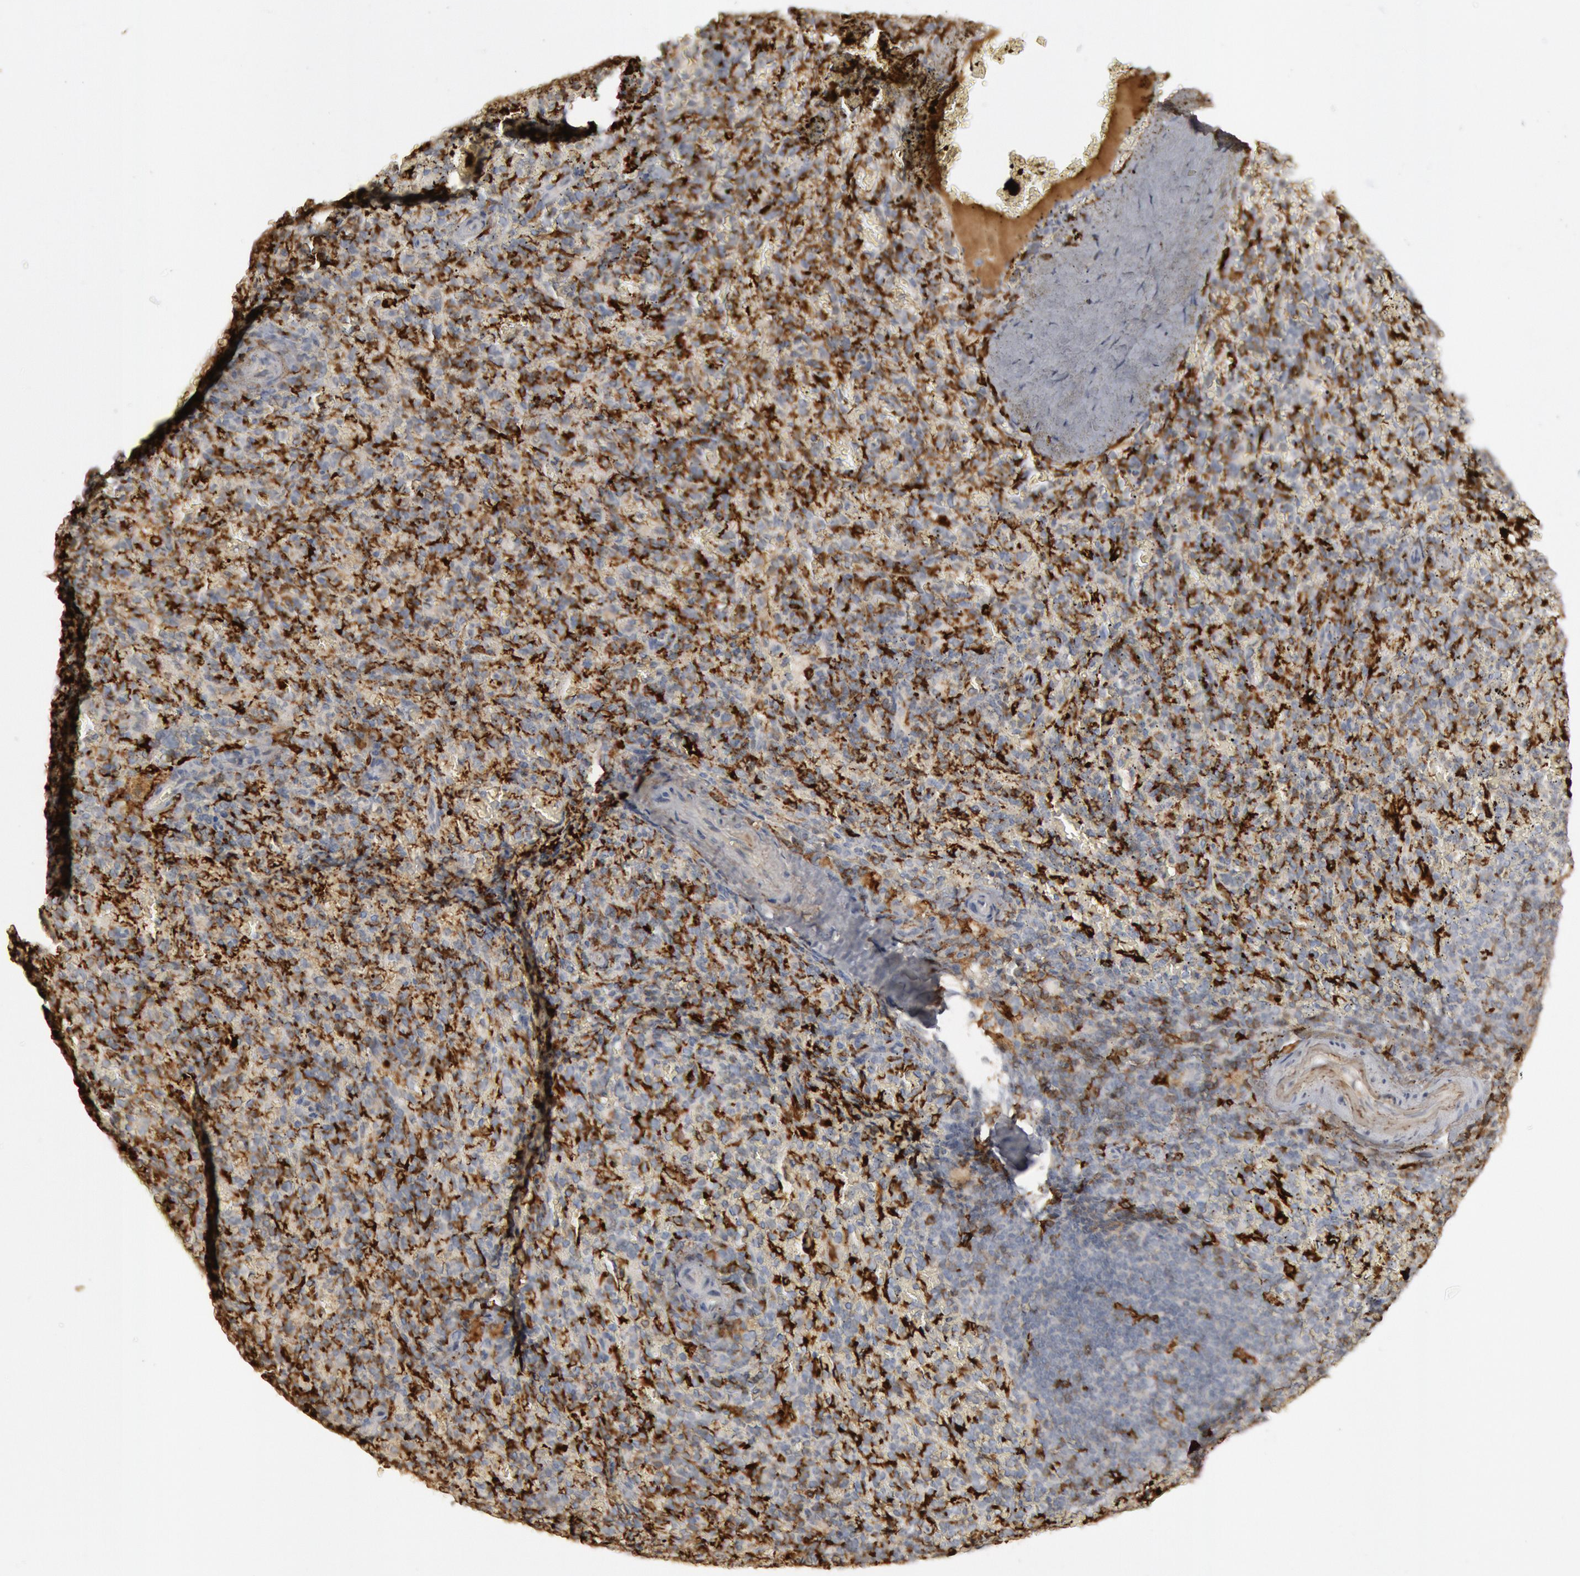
{"staining": {"intensity": "moderate", "quantity": "<25%", "location": "cytoplasmic/membranous"}, "tissue": "spleen", "cell_type": "Cells in red pulp", "image_type": "normal", "snomed": [{"axis": "morphology", "description": "Normal tissue, NOS"}, {"axis": "topography", "description": "Spleen"}], "caption": "Cells in red pulp reveal low levels of moderate cytoplasmic/membranous positivity in about <25% of cells in benign human spleen.", "gene": "C1QC", "patient": {"sex": "female", "age": 50}}